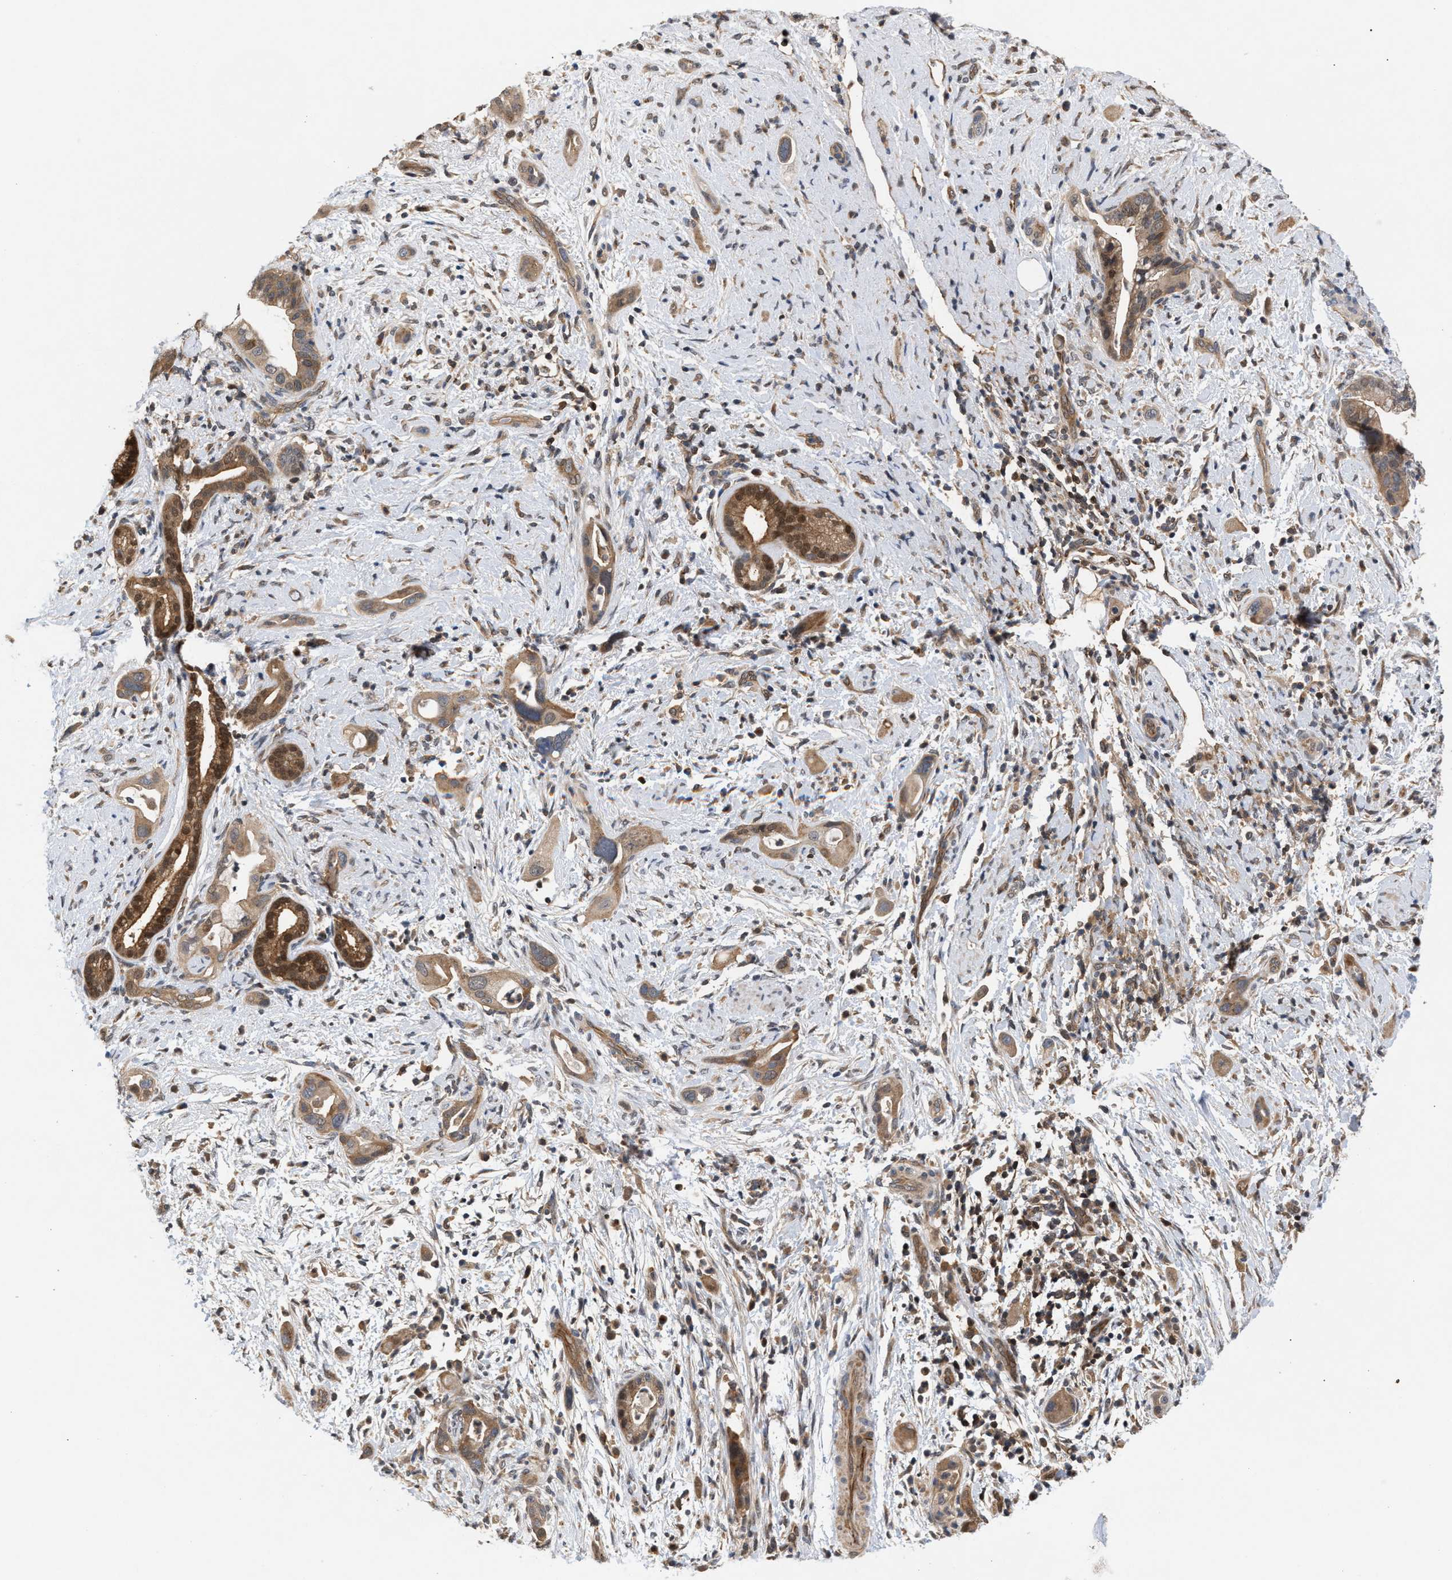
{"staining": {"intensity": "moderate", "quantity": ">75%", "location": "cytoplasmic/membranous,nuclear"}, "tissue": "pancreatic cancer", "cell_type": "Tumor cells", "image_type": "cancer", "snomed": [{"axis": "morphology", "description": "Adenocarcinoma, NOS"}, {"axis": "topography", "description": "Pancreas"}], "caption": "Pancreatic cancer tissue displays moderate cytoplasmic/membranous and nuclear positivity in approximately >75% of tumor cells (IHC, brightfield microscopy, high magnification).", "gene": "GLOD4", "patient": {"sex": "male", "age": 59}}